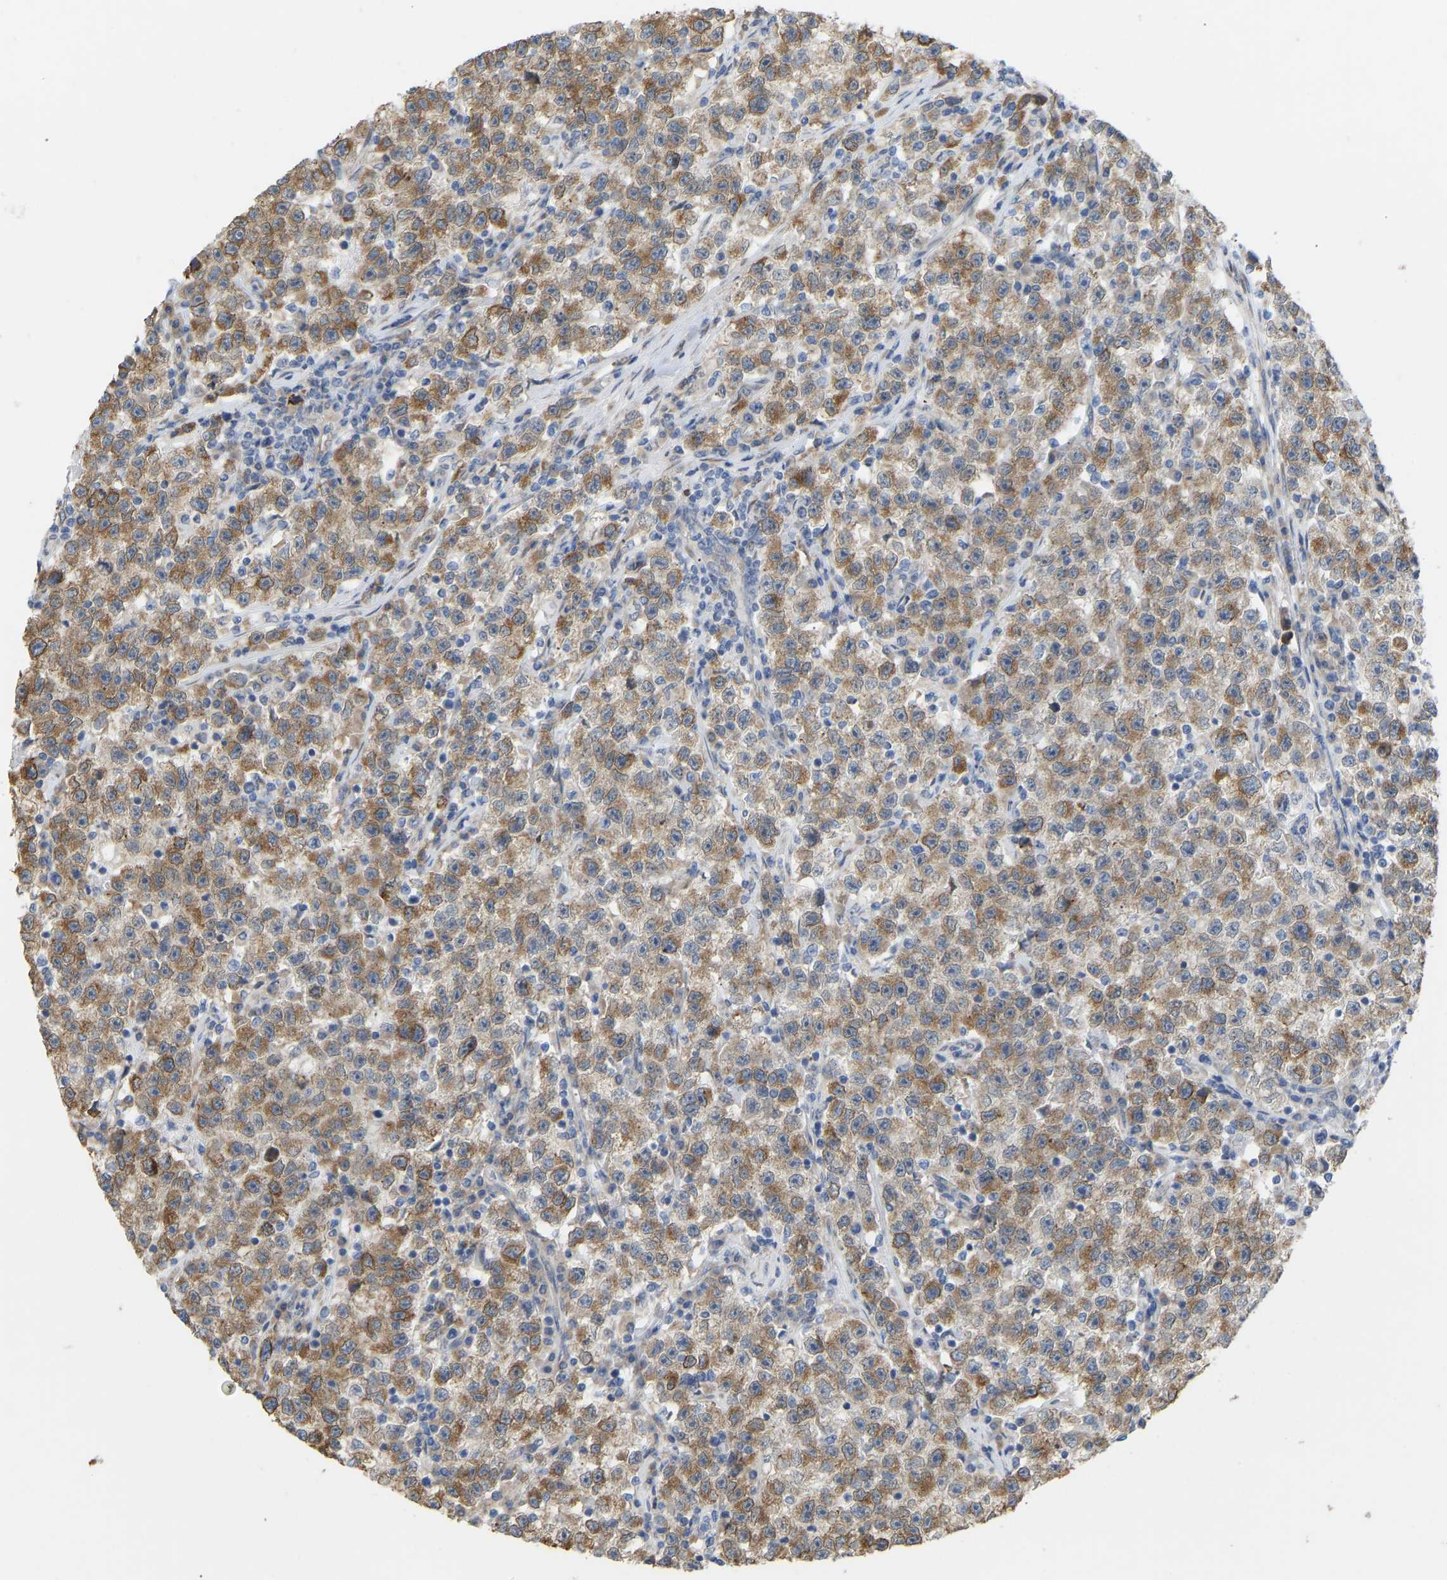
{"staining": {"intensity": "moderate", "quantity": ">75%", "location": "cytoplasmic/membranous"}, "tissue": "testis cancer", "cell_type": "Tumor cells", "image_type": "cancer", "snomed": [{"axis": "morphology", "description": "Seminoma, NOS"}, {"axis": "topography", "description": "Testis"}], "caption": "Testis cancer (seminoma) stained with a brown dye exhibits moderate cytoplasmic/membranous positive staining in approximately >75% of tumor cells.", "gene": "BEND3", "patient": {"sex": "male", "age": 22}}